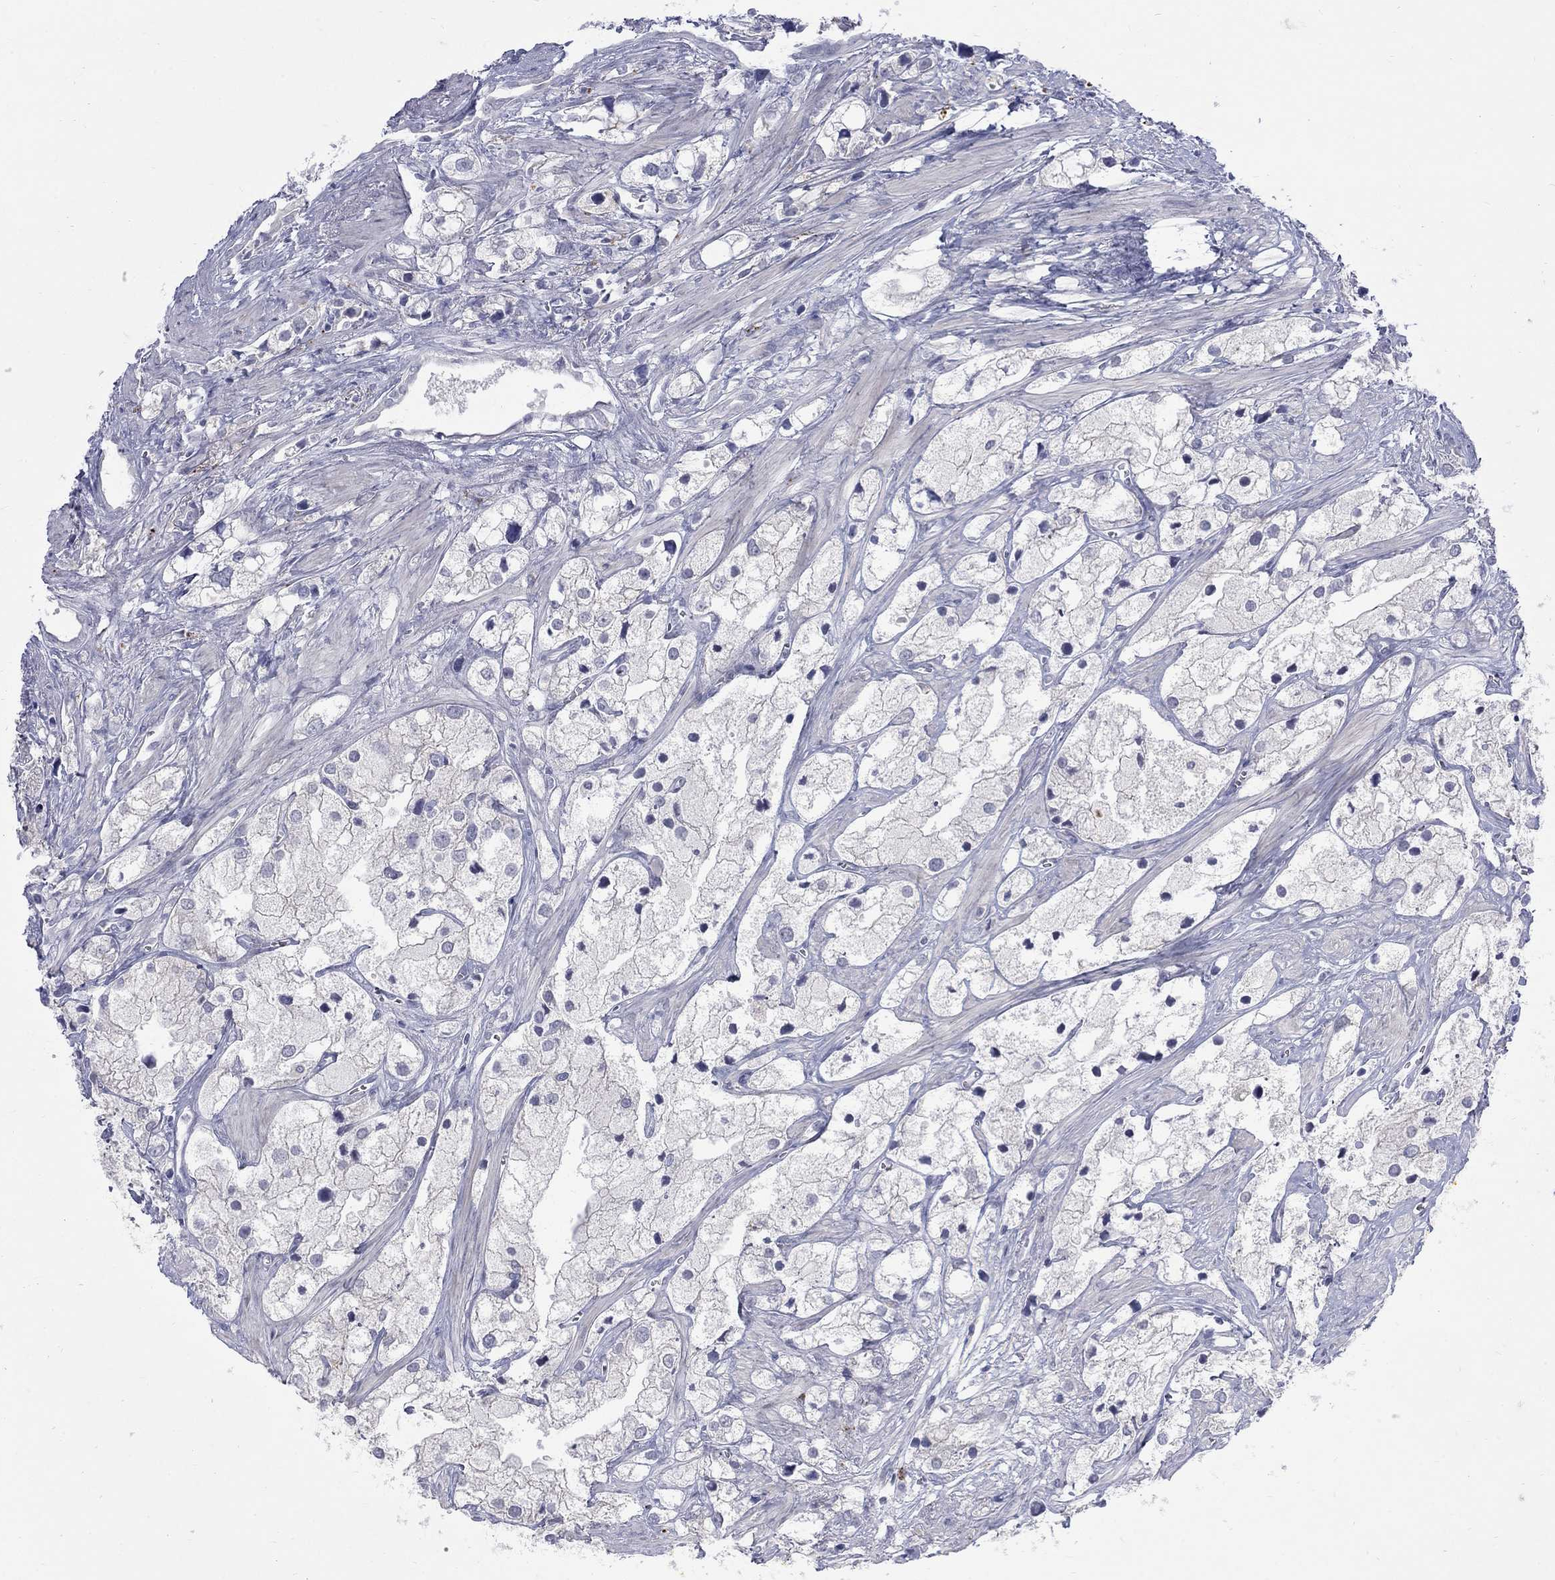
{"staining": {"intensity": "negative", "quantity": "none", "location": "none"}, "tissue": "prostate cancer", "cell_type": "Tumor cells", "image_type": "cancer", "snomed": [{"axis": "morphology", "description": "Adenocarcinoma, NOS"}, {"axis": "topography", "description": "Prostate and seminal vesicle, NOS"}, {"axis": "topography", "description": "Prostate"}], "caption": "Prostate cancer was stained to show a protein in brown. There is no significant positivity in tumor cells.", "gene": "CTNND2", "patient": {"sex": "male", "age": 79}}